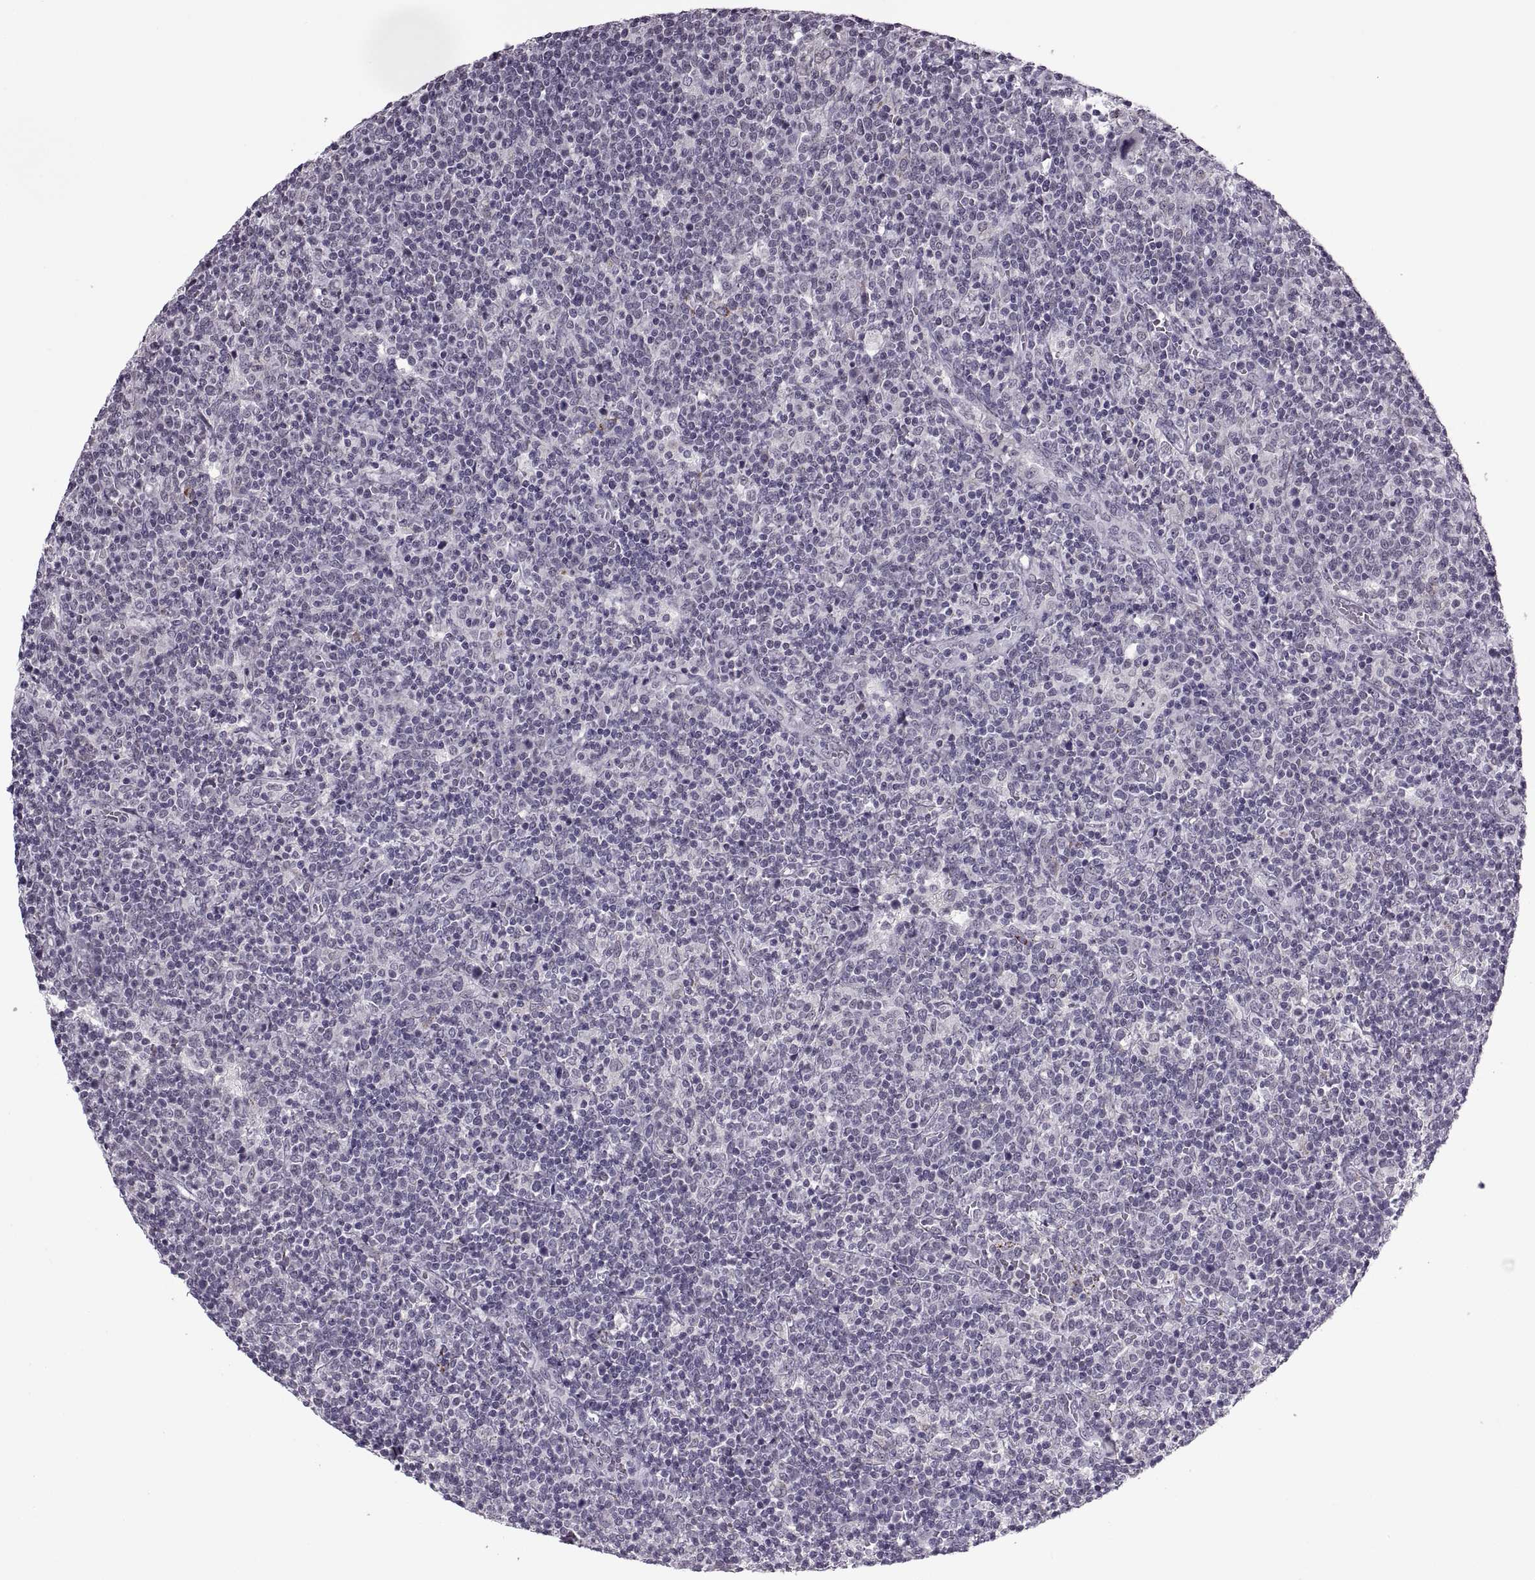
{"staining": {"intensity": "negative", "quantity": "none", "location": "none"}, "tissue": "lymphoma", "cell_type": "Tumor cells", "image_type": "cancer", "snomed": [{"axis": "morphology", "description": "Malignant lymphoma, non-Hodgkin's type, High grade"}, {"axis": "topography", "description": "Lymph node"}], "caption": "This is an IHC micrograph of malignant lymphoma, non-Hodgkin's type (high-grade). There is no expression in tumor cells.", "gene": "OTP", "patient": {"sex": "male", "age": 61}}